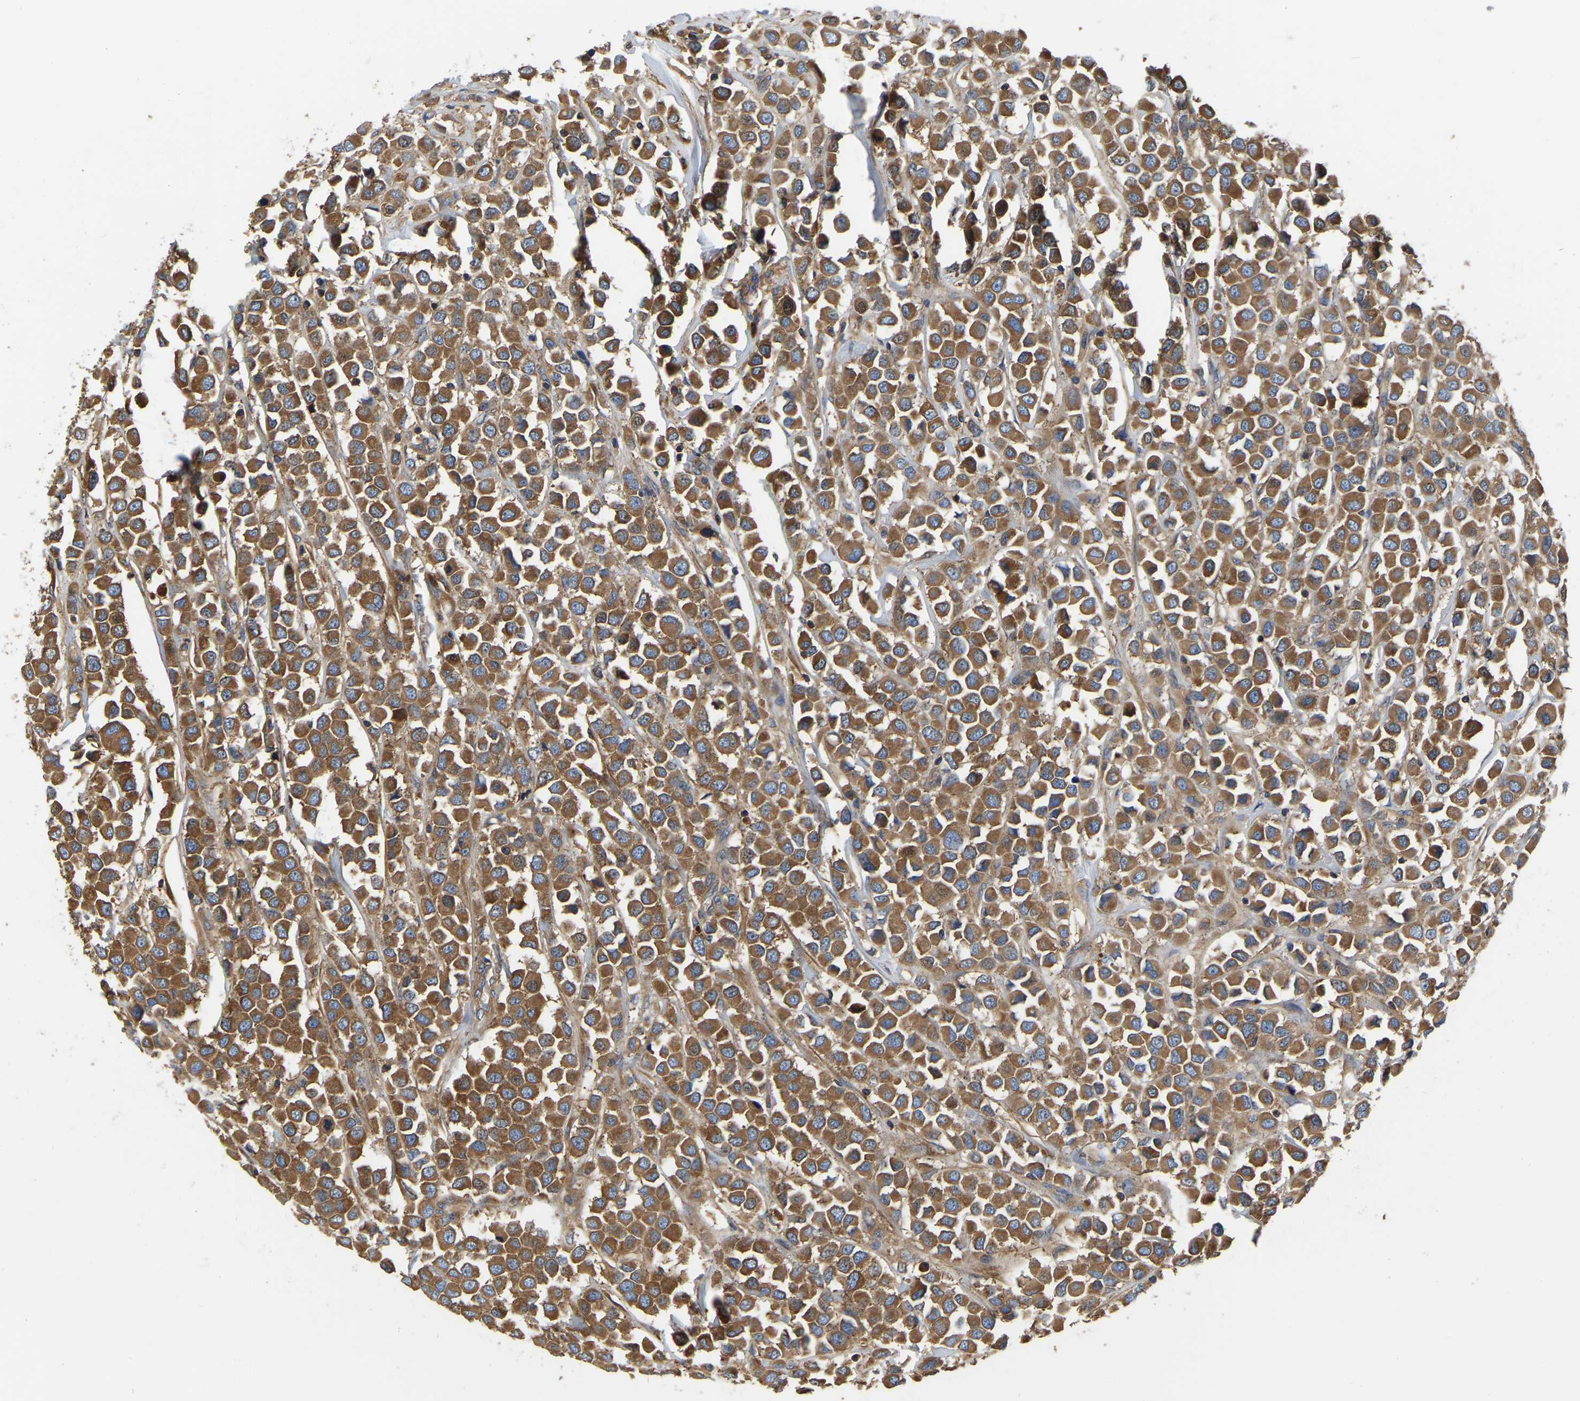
{"staining": {"intensity": "moderate", "quantity": ">75%", "location": "cytoplasmic/membranous"}, "tissue": "breast cancer", "cell_type": "Tumor cells", "image_type": "cancer", "snomed": [{"axis": "morphology", "description": "Duct carcinoma"}, {"axis": "topography", "description": "Breast"}], "caption": "Protein staining demonstrates moderate cytoplasmic/membranous positivity in about >75% of tumor cells in breast cancer. The staining was performed using DAB (3,3'-diaminobenzidine), with brown indicating positive protein expression. Nuclei are stained blue with hematoxylin.", "gene": "GARS1", "patient": {"sex": "female", "age": 61}}